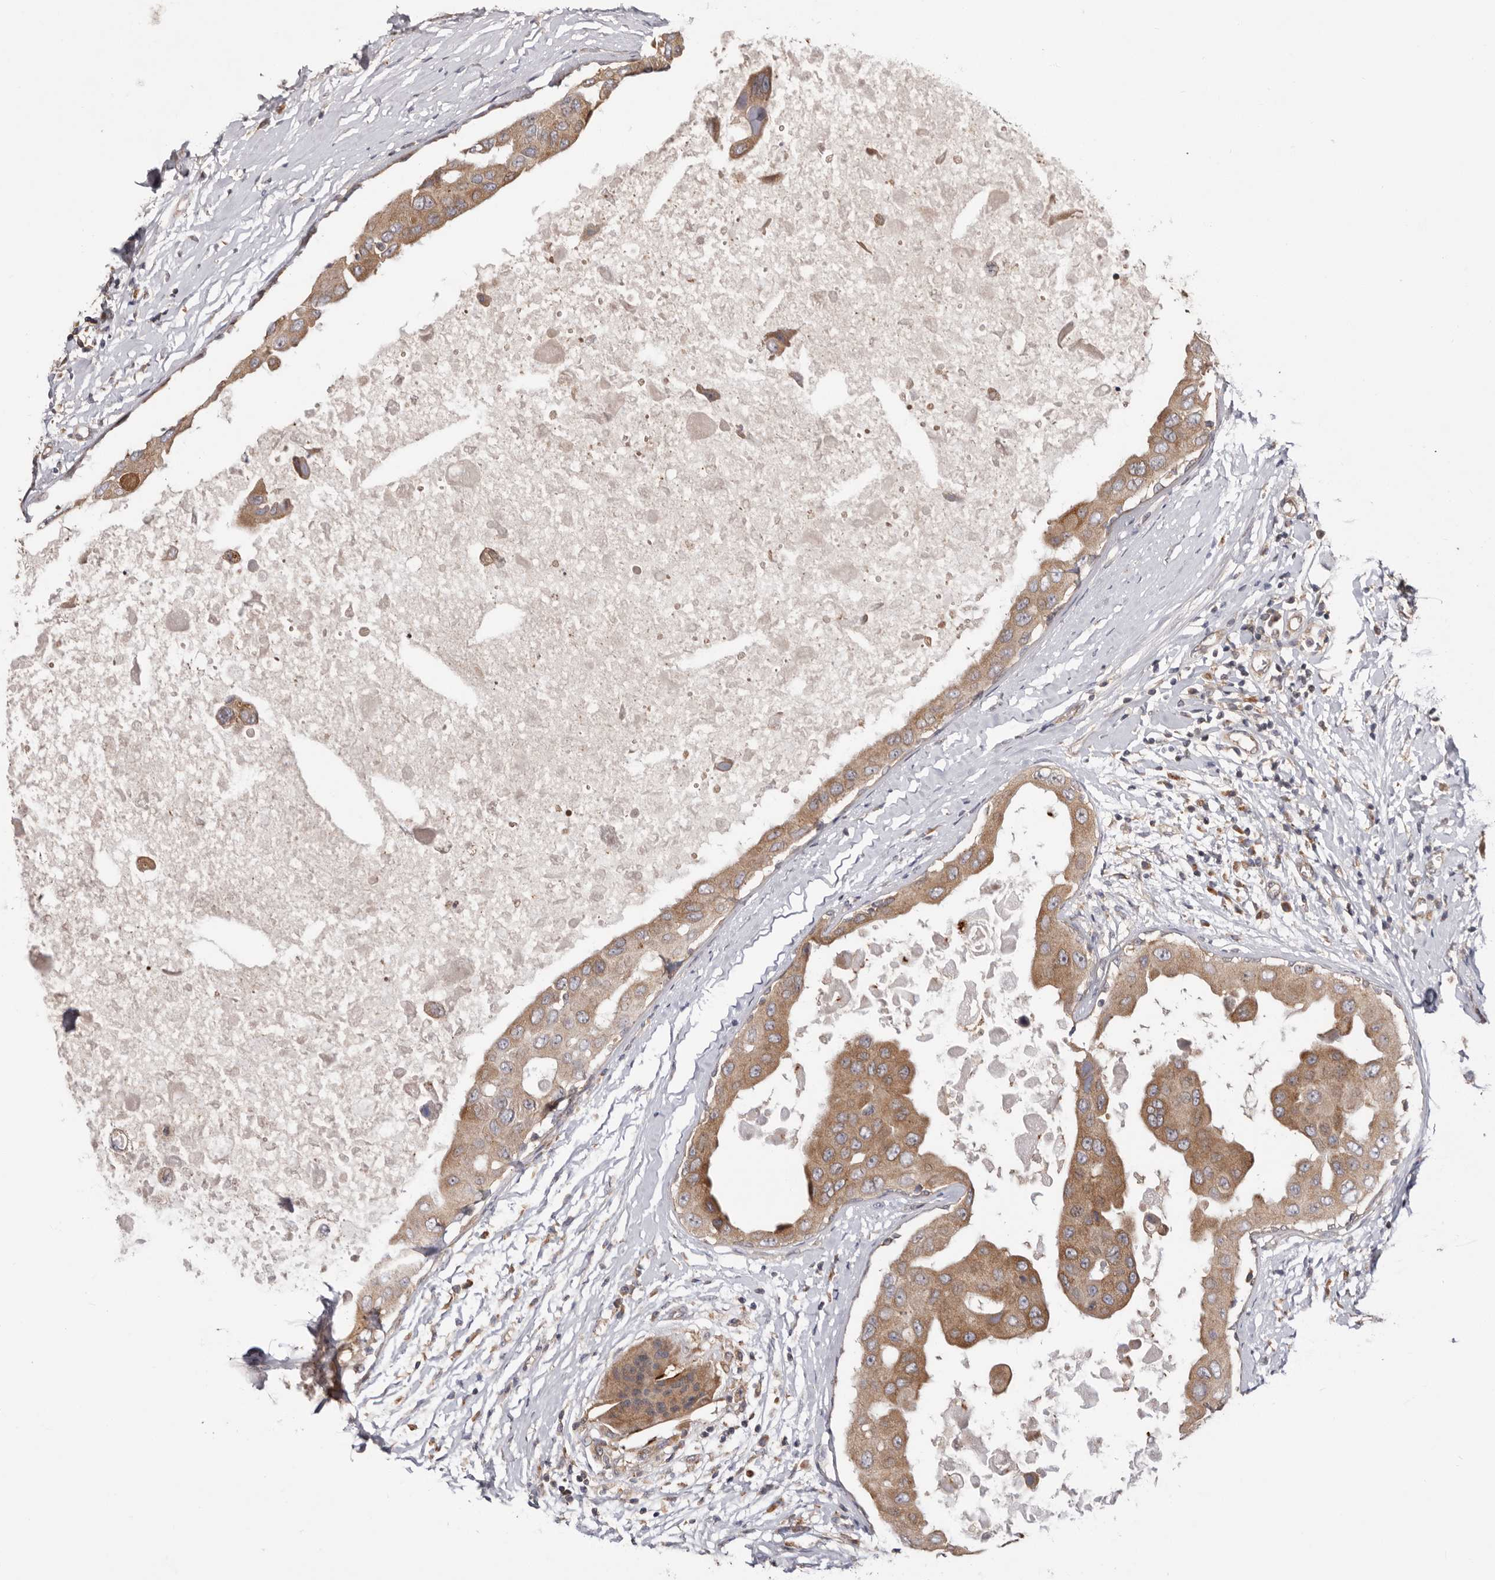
{"staining": {"intensity": "moderate", "quantity": ">75%", "location": "cytoplasmic/membranous"}, "tissue": "breast cancer", "cell_type": "Tumor cells", "image_type": "cancer", "snomed": [{"axis": "morphology", "description": "Duct carcinoma"}, {"axis": "topography", "description": "Breast"}], "caption": "An image of human breast cancer stained for a protein demonstrates moderate cytoplasmic/membranous brown staining in tumor cells. (DAB IHC, brown staining for protein, blue staining for nuclei).", "gene": "TMUB1", "patient": {"sex": "female", "age": 27}}